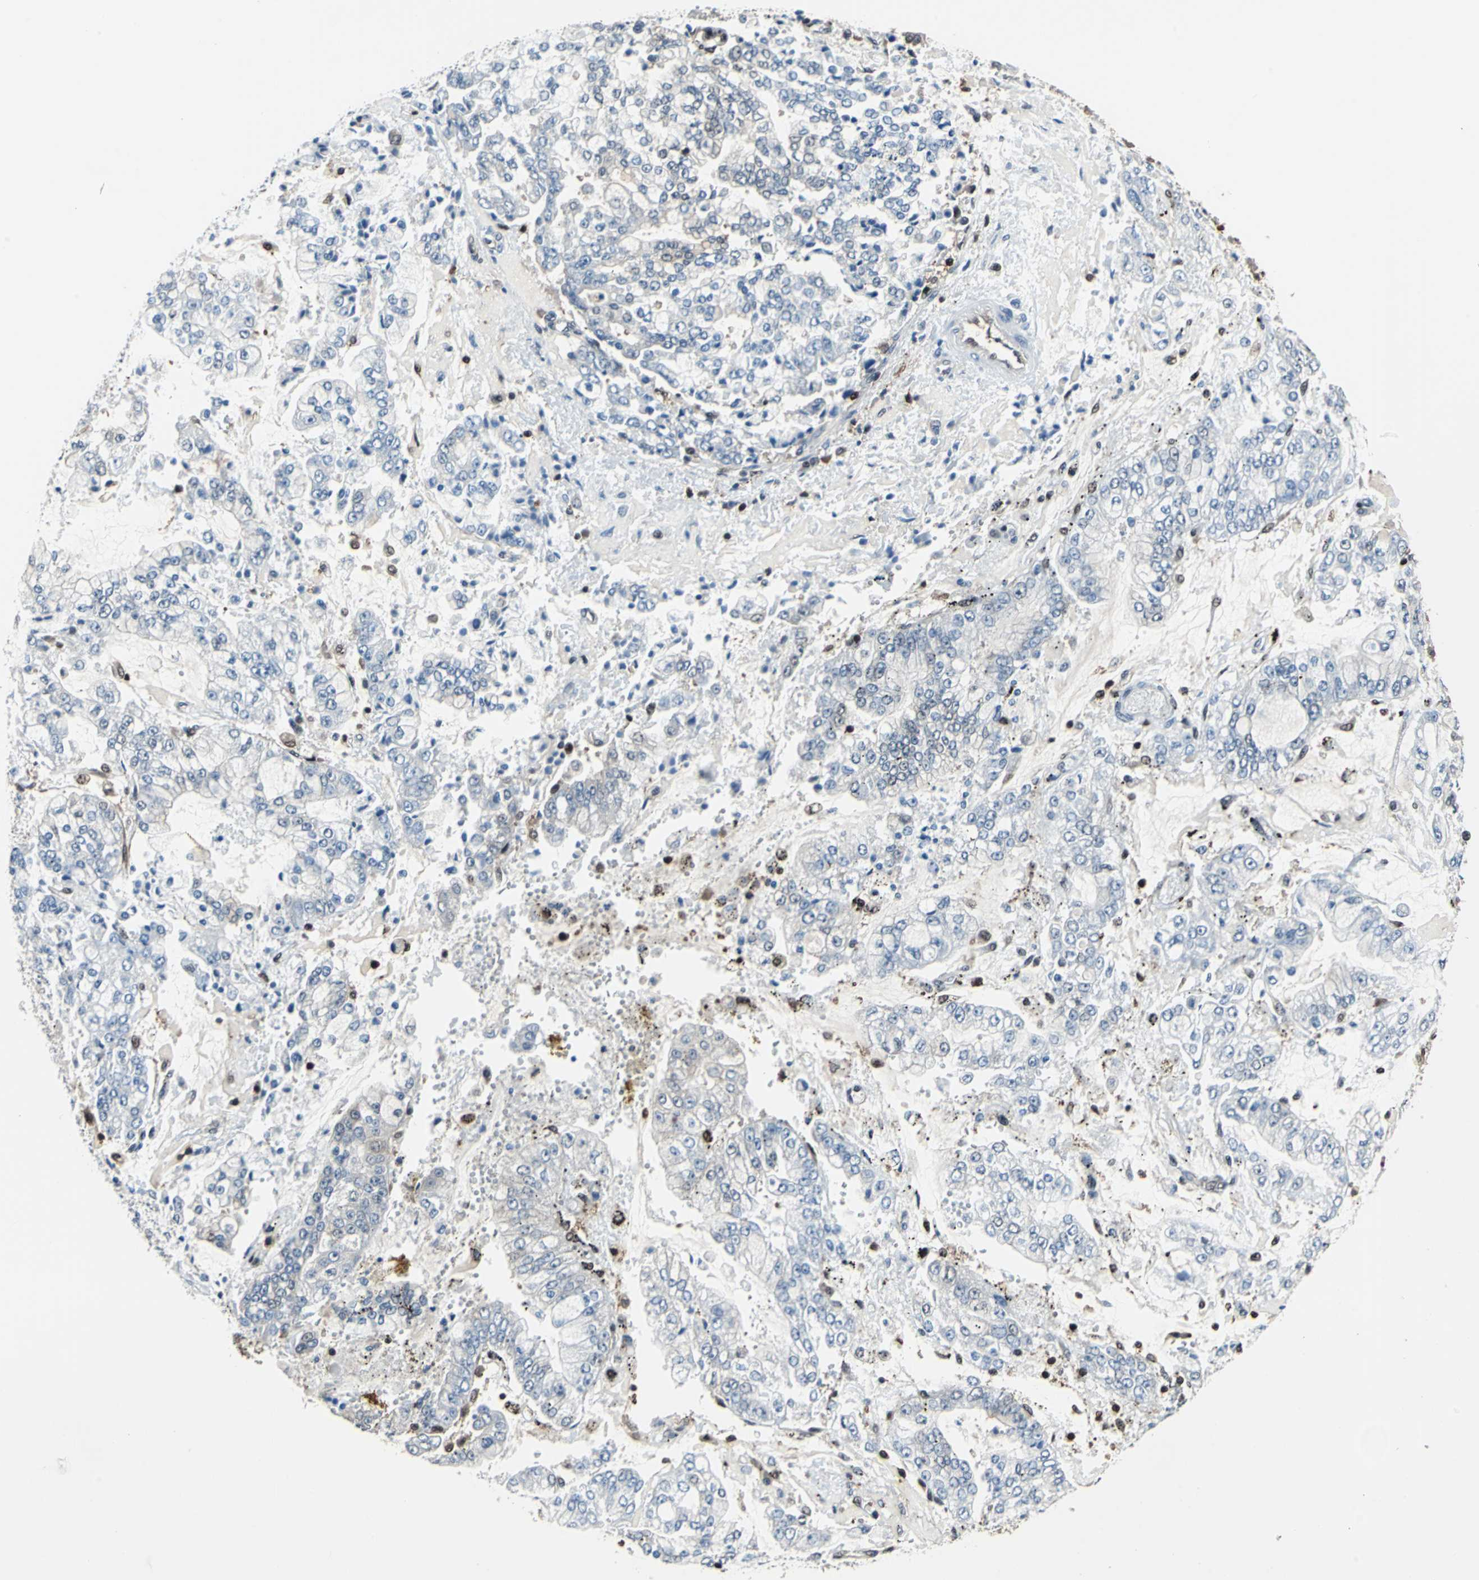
{"staining": {"intensity": "negative", "quantity": "none", "location": "none"}, "tissue": "stomach cancer", "cell_type": "Tumor cells", "image_type": "cancer", "snomed": [{"axis": "morphology", "description": "Adenocarcinoma, NOS"}, {"axis": "topography", "description": "Stomach"}], "caption": "This is a histopathology image of IHC staining of adenocarcinoma (stomach), which shows no staining in tumor cells.", "gene": "PSME1", "patient": {"sex": "male", "age": 76}}